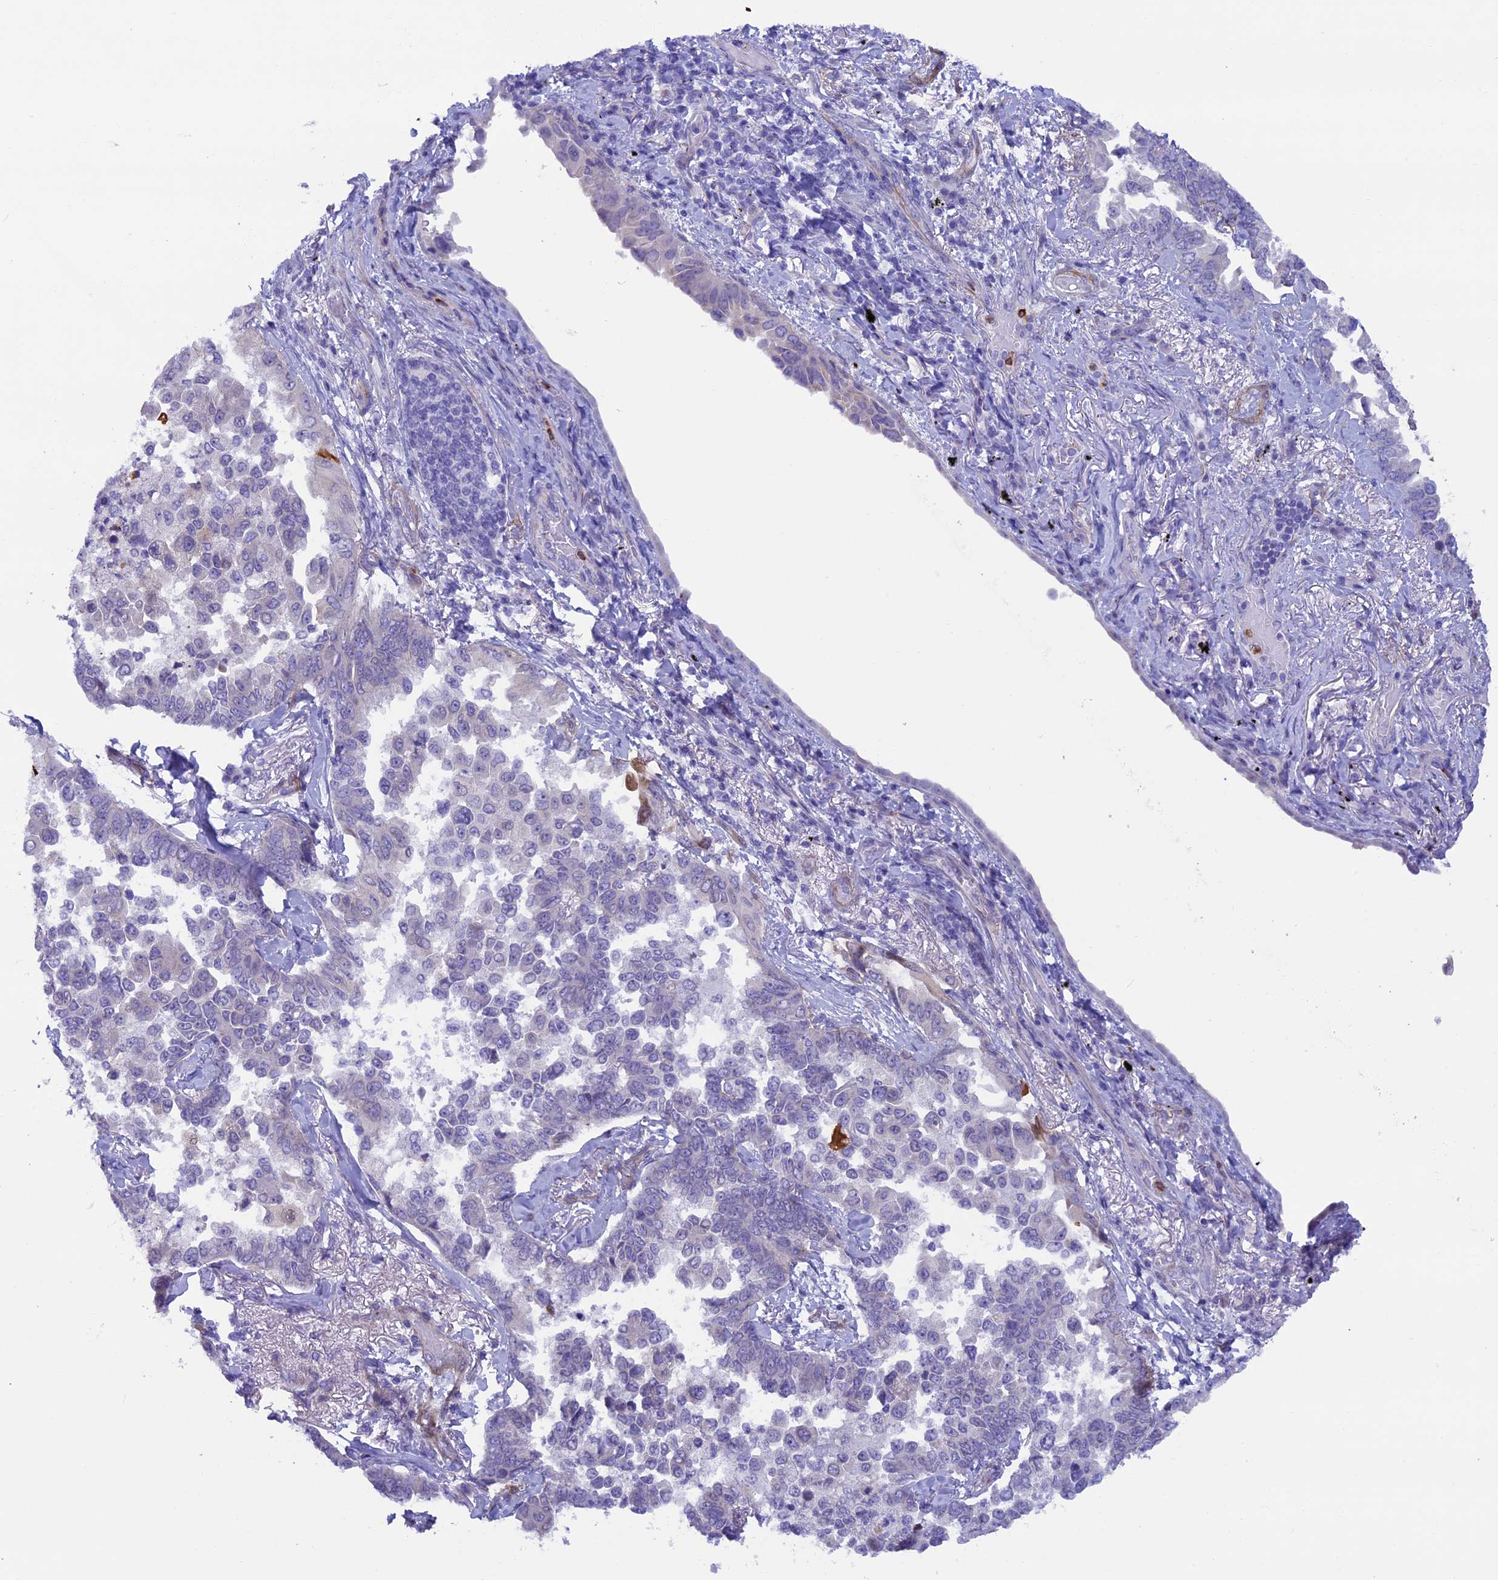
{"staining": {"intensity": "negative", "quantity": "none", "location": "none"}, "tissue": "lung cancer", "cell_type": "Tumor cells", "image_type": "cancer", "snomed": [{"axis": "morphology", "description": "Adenocarcinoma, NOS"}, {"axis": "topography", "description": "Lung"}], "caption": "This is an immunohistochemistry photomicrograph of human lung cancer (adenocarcinoma). There is no positivity in tumor cells.", "gene": "LOXL1", "patient": {"sex": "female", "age": 67}}